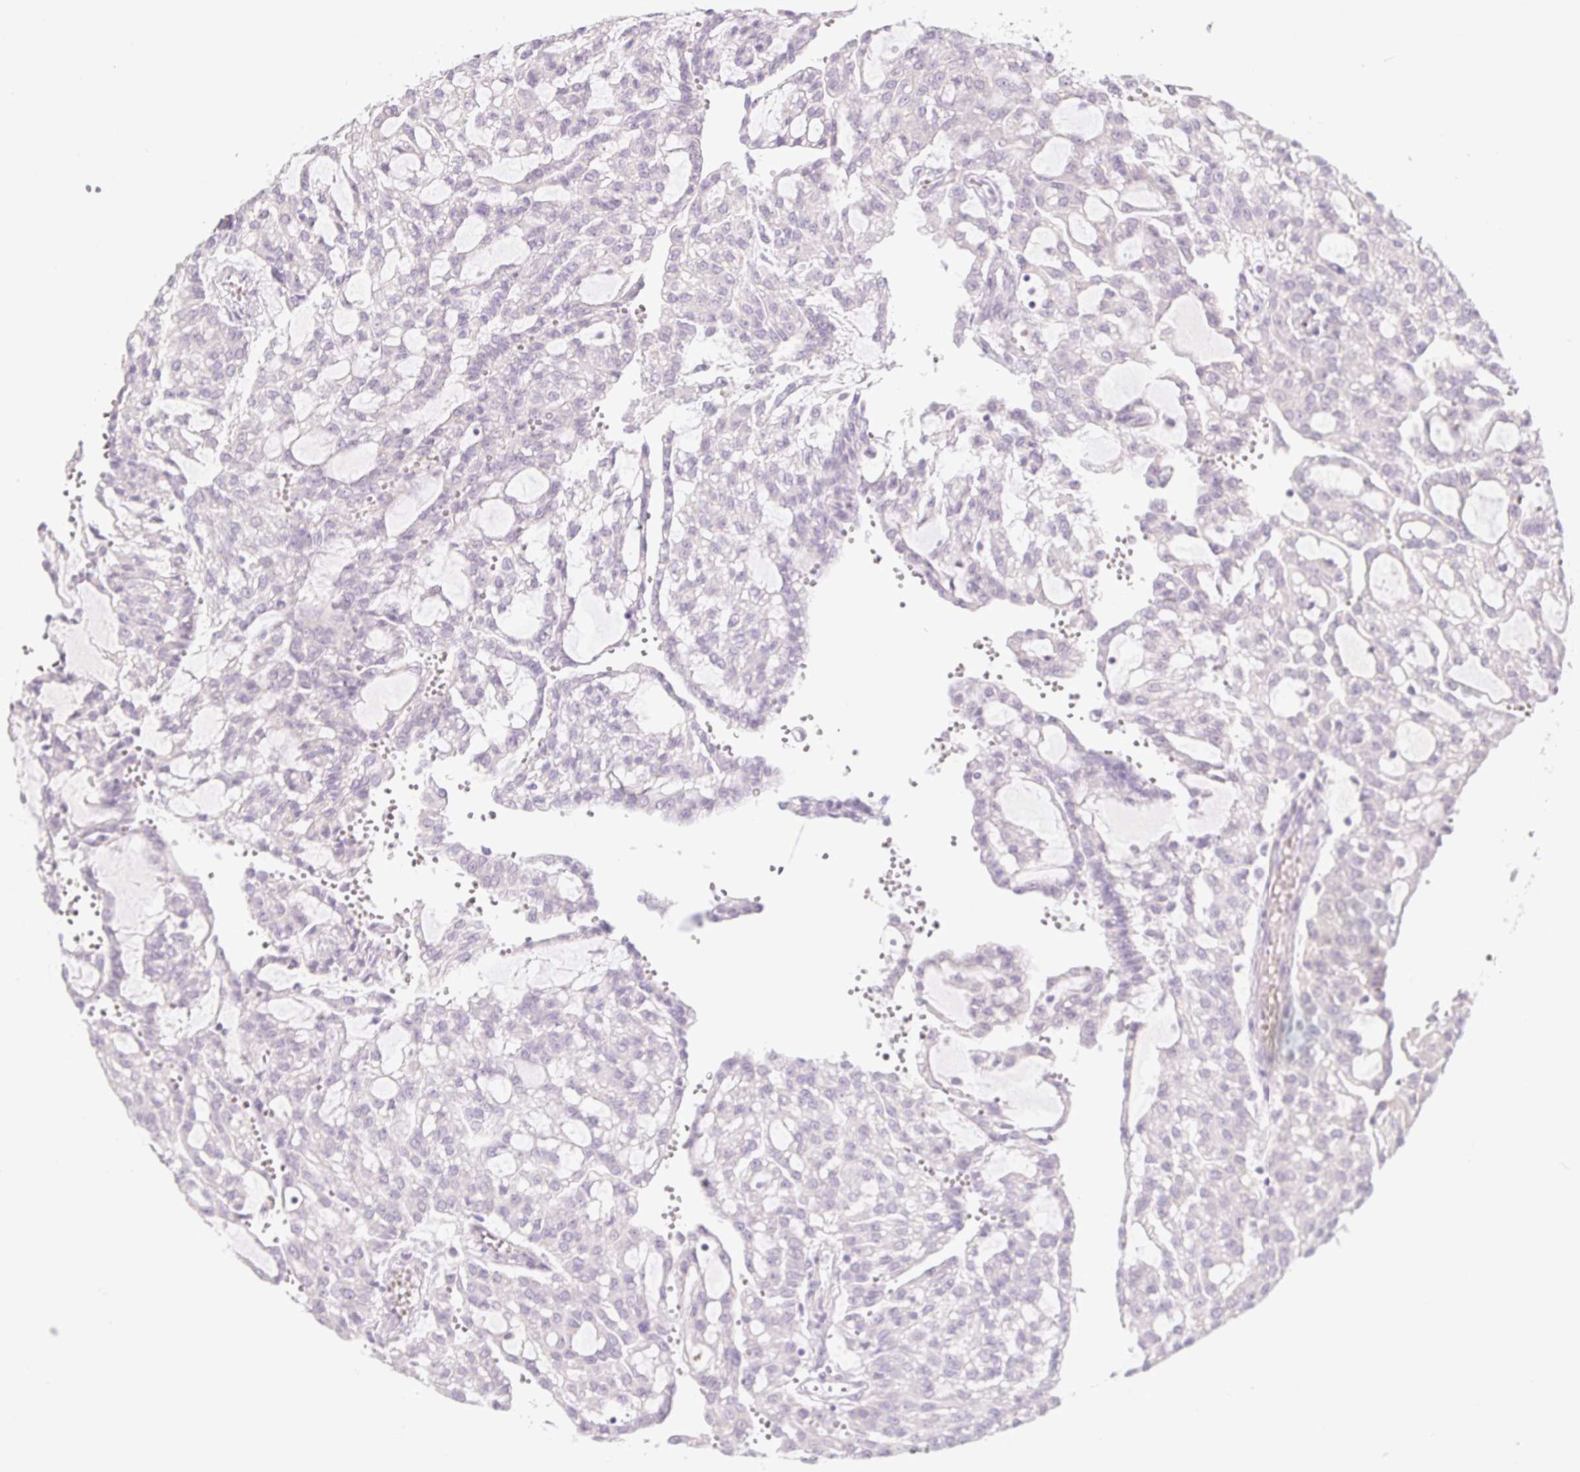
{"staining": {"intensity": "negative", "quantity": "none", "location": "none"}, "tissue": "renal cancer", "cell_type": "Tumor cells", "image_type": "cancer", "snomed": [{"axis": "morphology", "description": "Adenocarcinoma, NOS"}, {"axis": "topography", "description": "Kidney"}], "caption": "The image demonstrates no significant expression in tumor cells of adenocarcinoma (renal).", "gene": "CTCFL", "patient": {"sex": "male", "age": 63}}